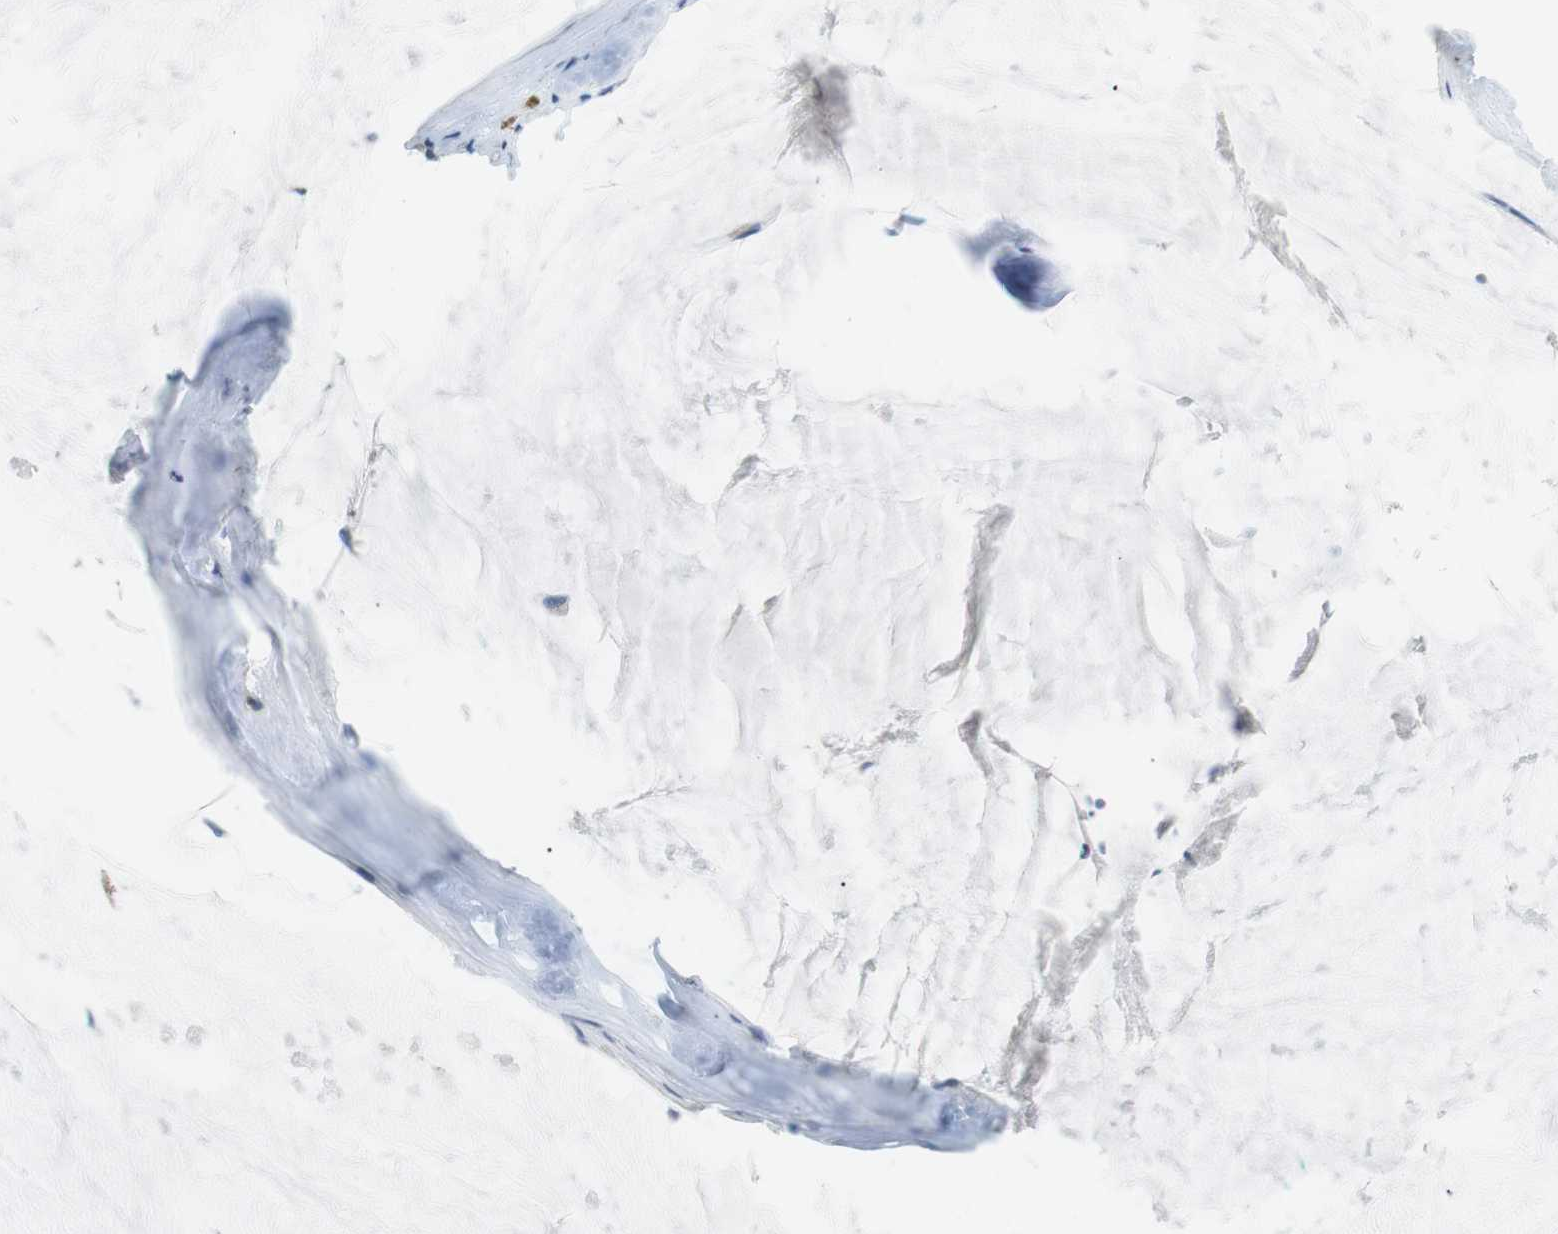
{"staining": {"intensity": "negative", "quantity": "none", "location": "none"}, "tissue": "pancreatic cancer", "cell_type": "Tumor cells", "image_type": "cancer", "snomed": [{"axis": "morphology", "description": "Adenocarcinoma, NOS"}, {"axis": "topography", "description": "Pancreas"}], "caption": "DAB immunohistochemical staining of adenocarcinoma (pancreatic) reveals no significant positivity in tumor cells.", "gene": "CD6", "patient": {"sex": "male", "age": 41}}